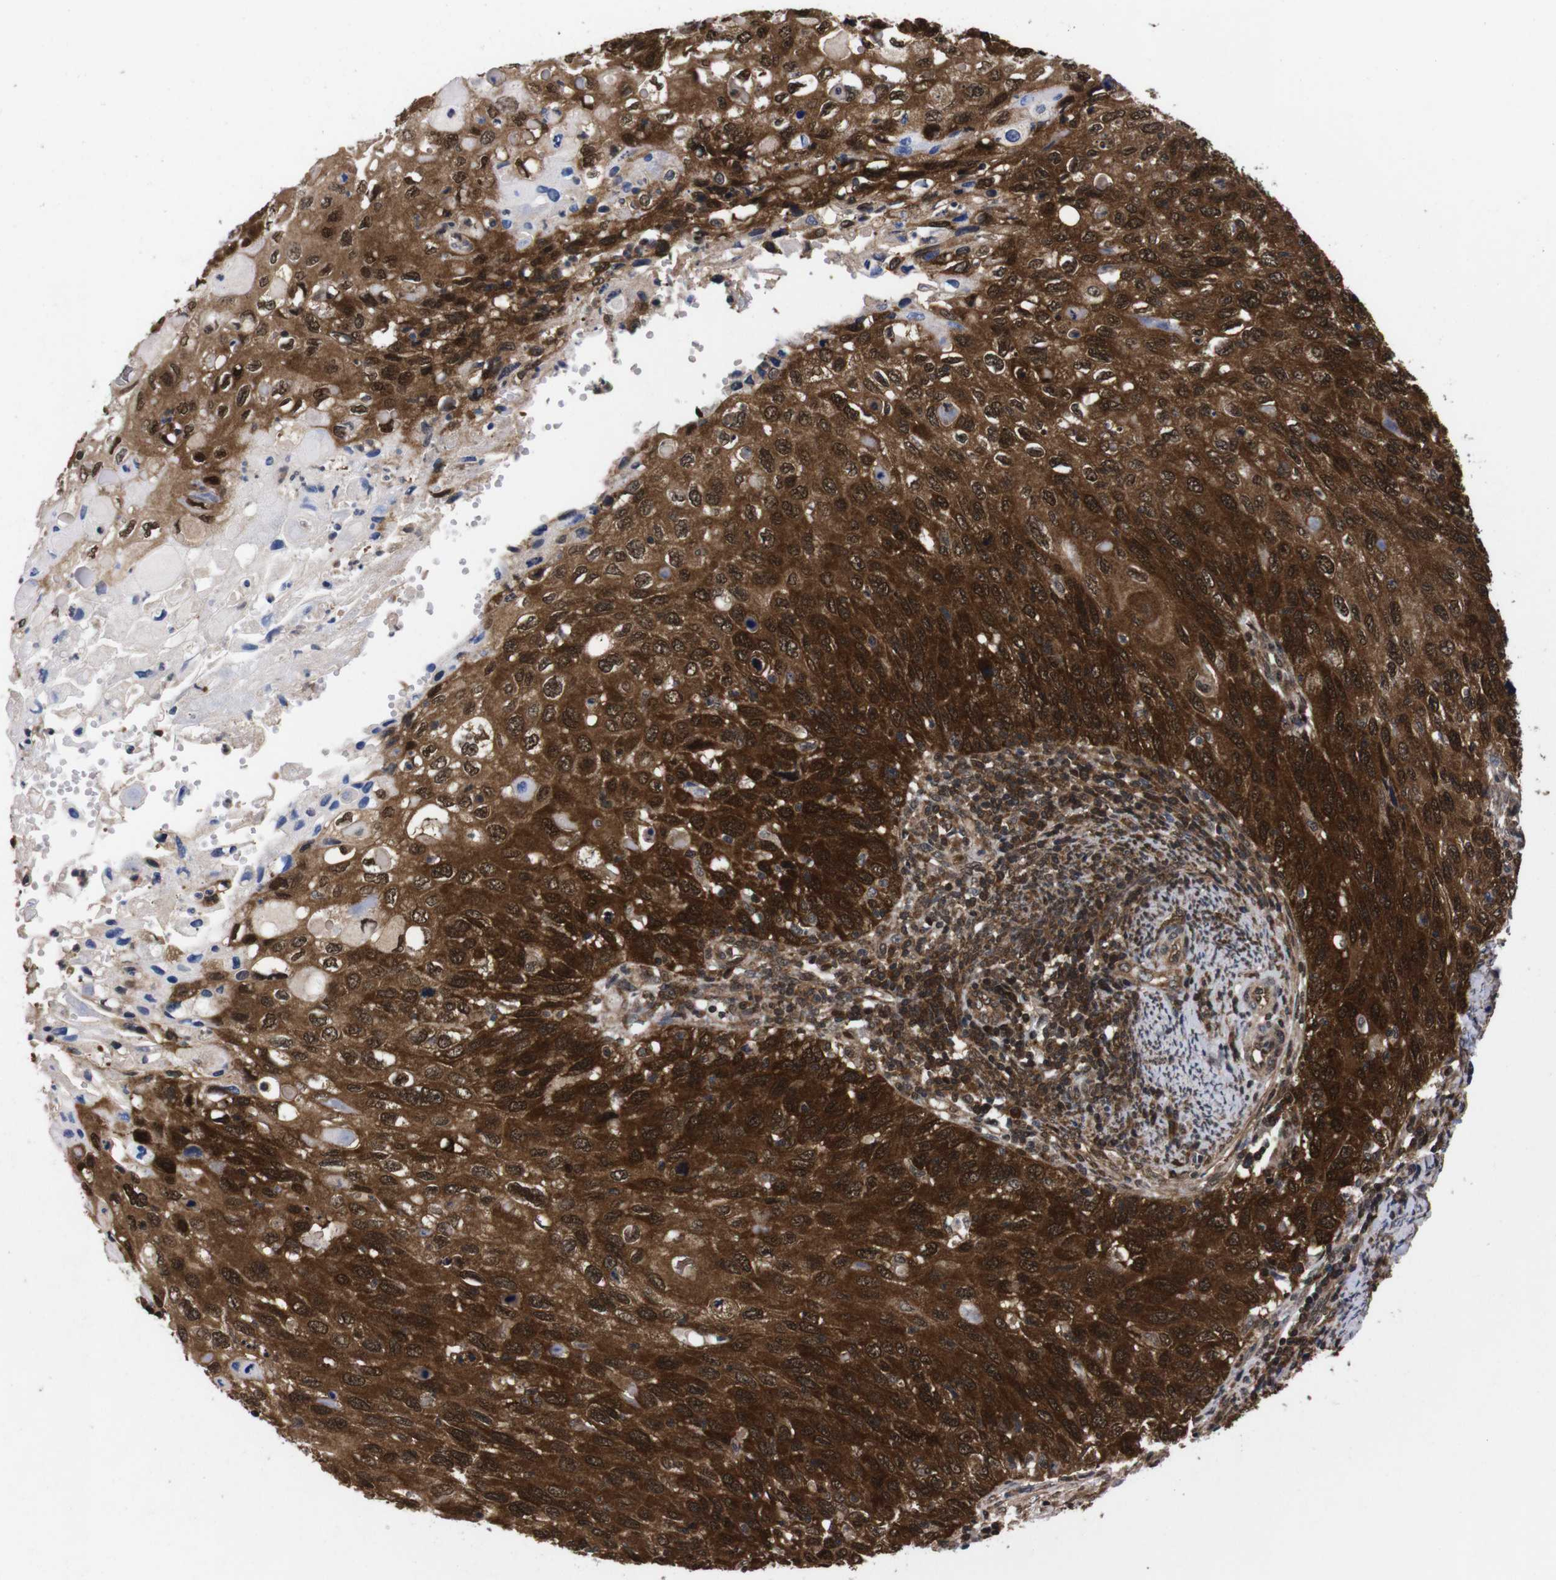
{"staining": {"intensity": "strong", "quantity": ">75%", "location": "cytoplasmic/membranous,nuclear"}, "tissue": "cervical cancer", "cell_type": "Tumor cells", "image_type": "cancer", "snomed": [{"axis": "morphology", "description": "Squamous cell carcinoma, NOS"}, {"axis": "topography", "description": "Cervix"}], "caption": "IHC of human cervical cancer displays high levels of strong cytoplasmic/membranous and nuclear positivity in approximately >75% of tumor cells. IHC stains the protein in brown and the nuclei are stained blue.", "gene": "UBQLN2", "patient": {"sex": "female", "age": 70}}